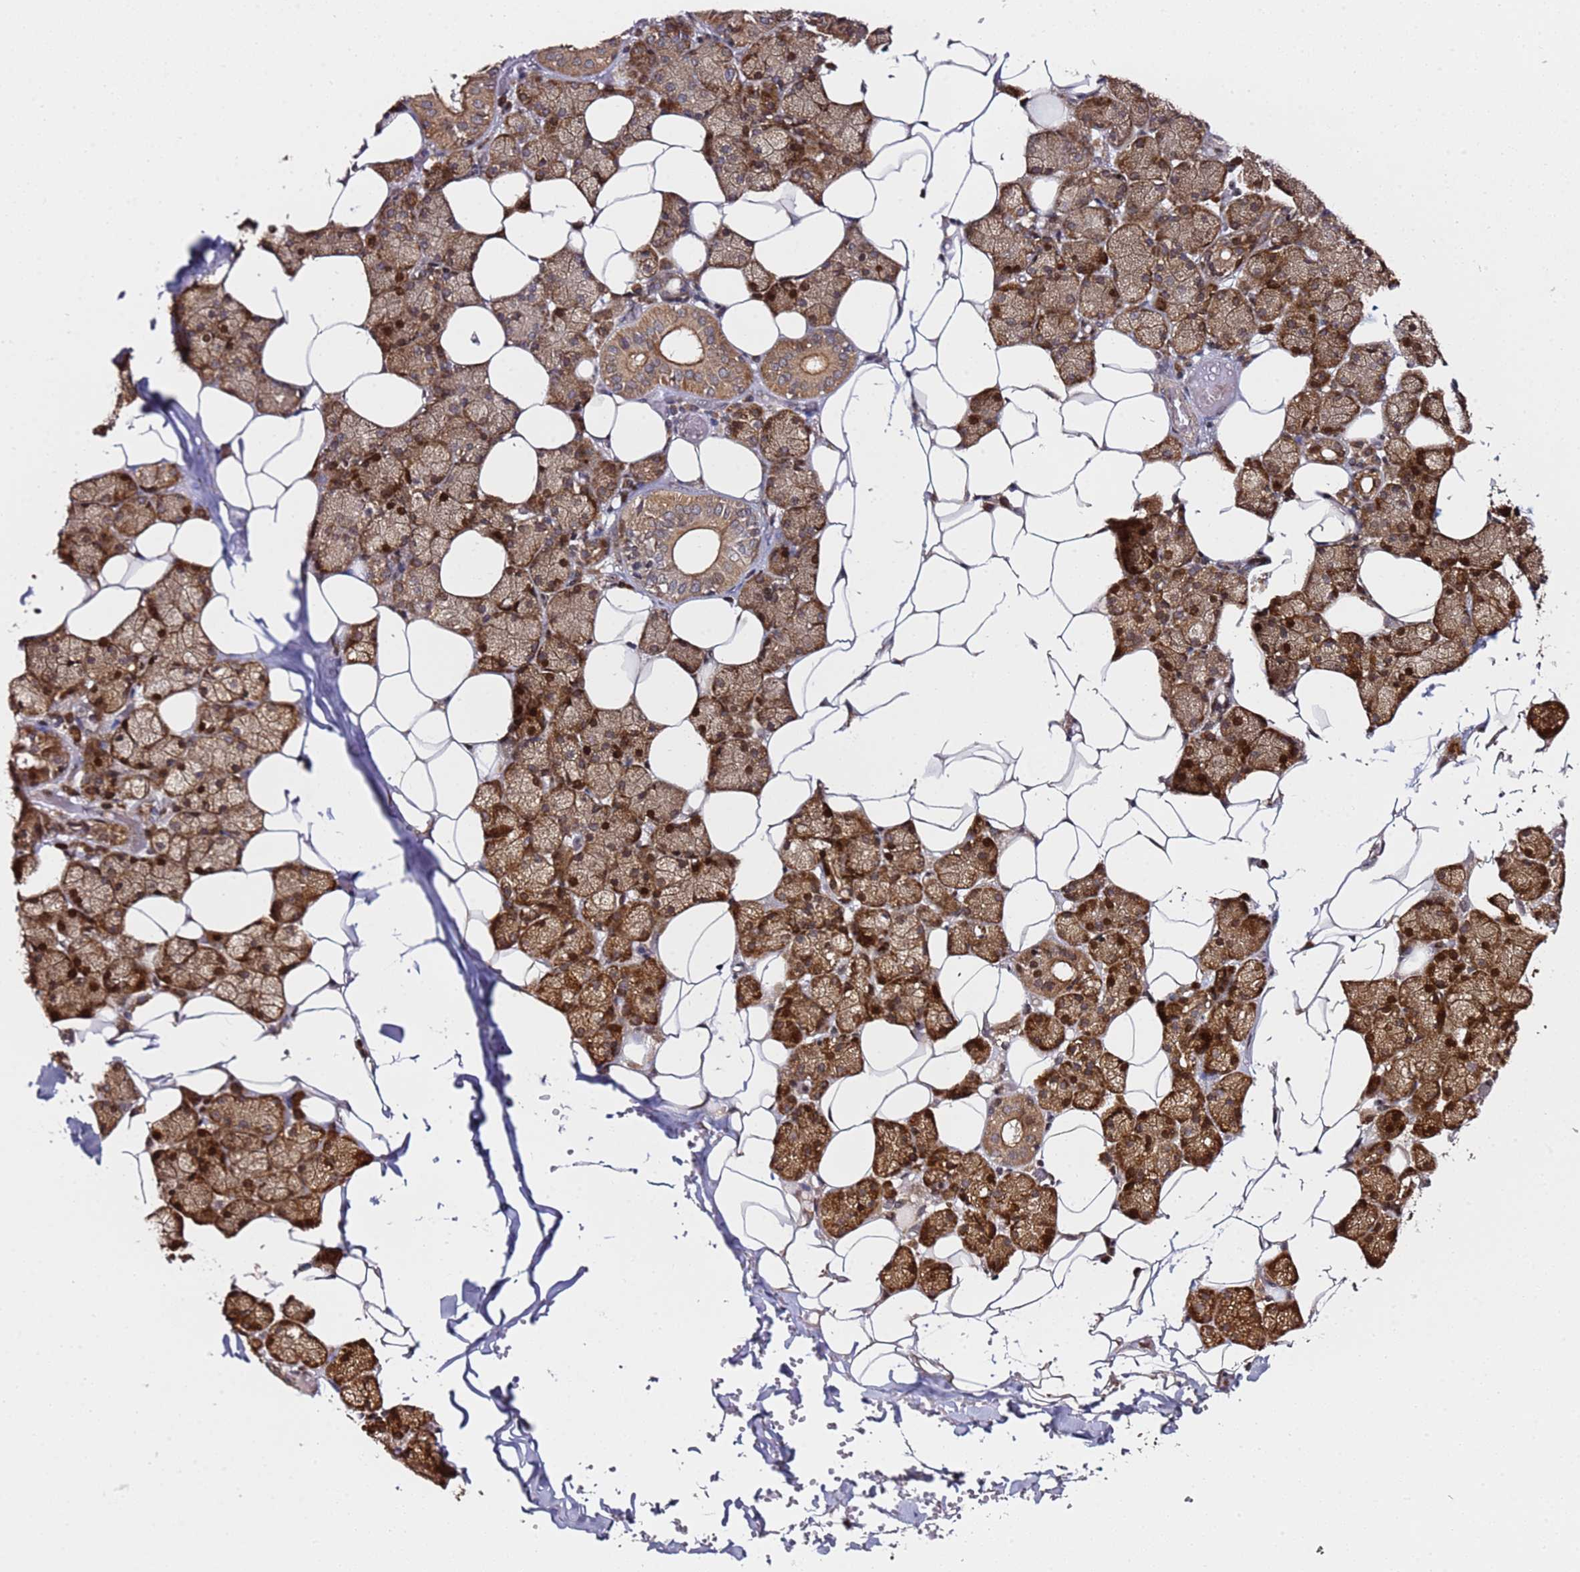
{"staining": {"intensity": "strong", "quantity": ">75%", "location": "cytoplasmic/membranous"}, "tissue": "salivary gland", "cell_type": "Glandular cells", "image_type": "normal", "snomed": [{"axis": "morphology", "description": "Normal tissue, NOS"}, {"axis": "topography", "description": "Salivary gland"}], "caption": "An image showing strong cytoplasmic/membranous positivity in approximately >75% of glandular cells in benign salivary gland, as visualized by brown immunohistochemical staining.", "gene": "PRKAB2", "patient": {"sex": "female", "age": 33}}